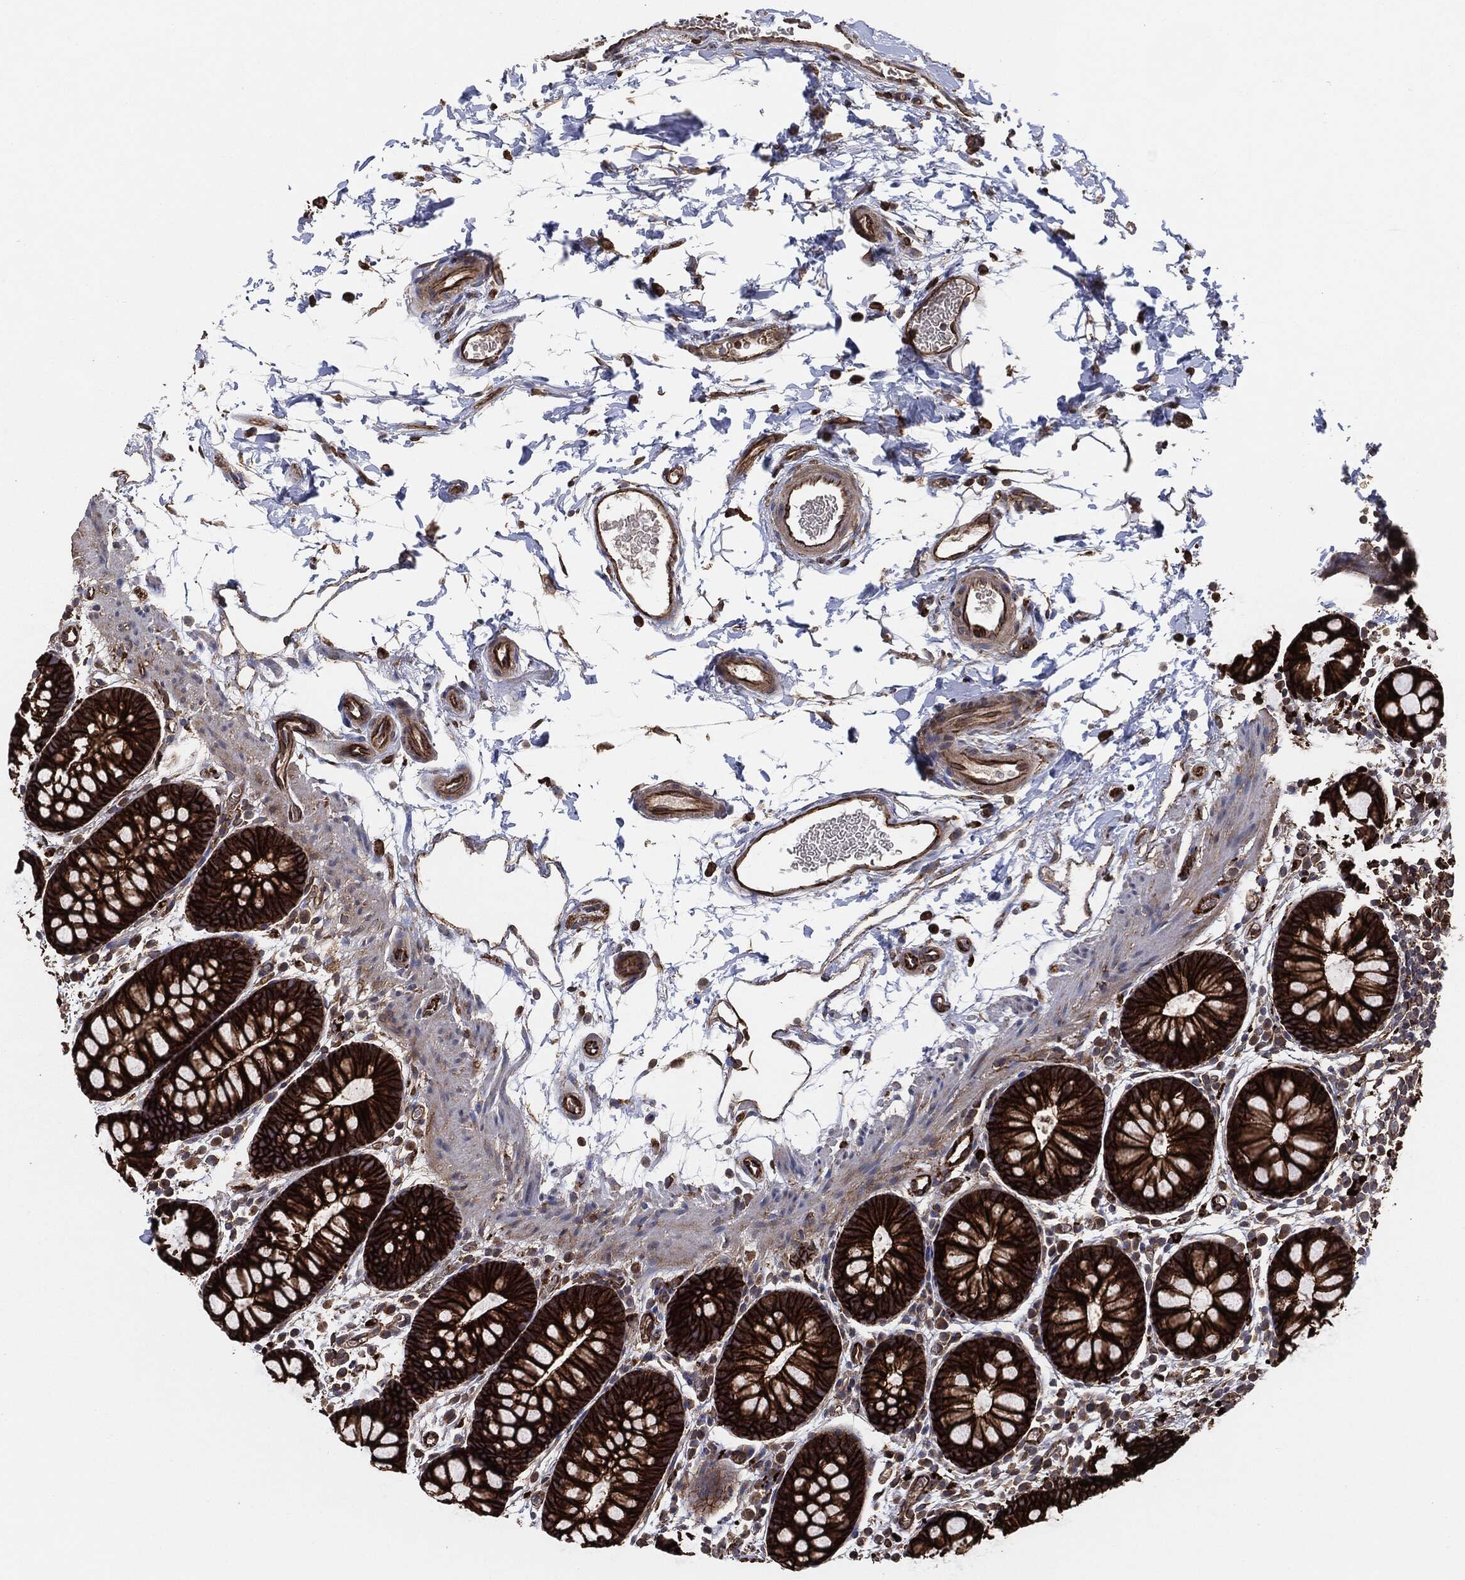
{"staining": {"intensity": "strong", "quantity": ">75%", "location": "cytoplasmic/membranous"}, "tissue": "rectum", "cell_type": "Glandular cells", "image_type": "normal", "snomed": [{"axis": "morphology", "description": "Normal tissue, NOS"}, {"axis": "topography", "description": "Rectum"}], "caption": "This histopathology image displays normal rectum stained with IHC to label a protein in brown. The cytoplasmic/membranous of glandular cells show strong positivity for the protein. Nuclei are counter-stained blue.", "gene": "CTNNA1", "patient": {"sex": "male", "age": 57}}